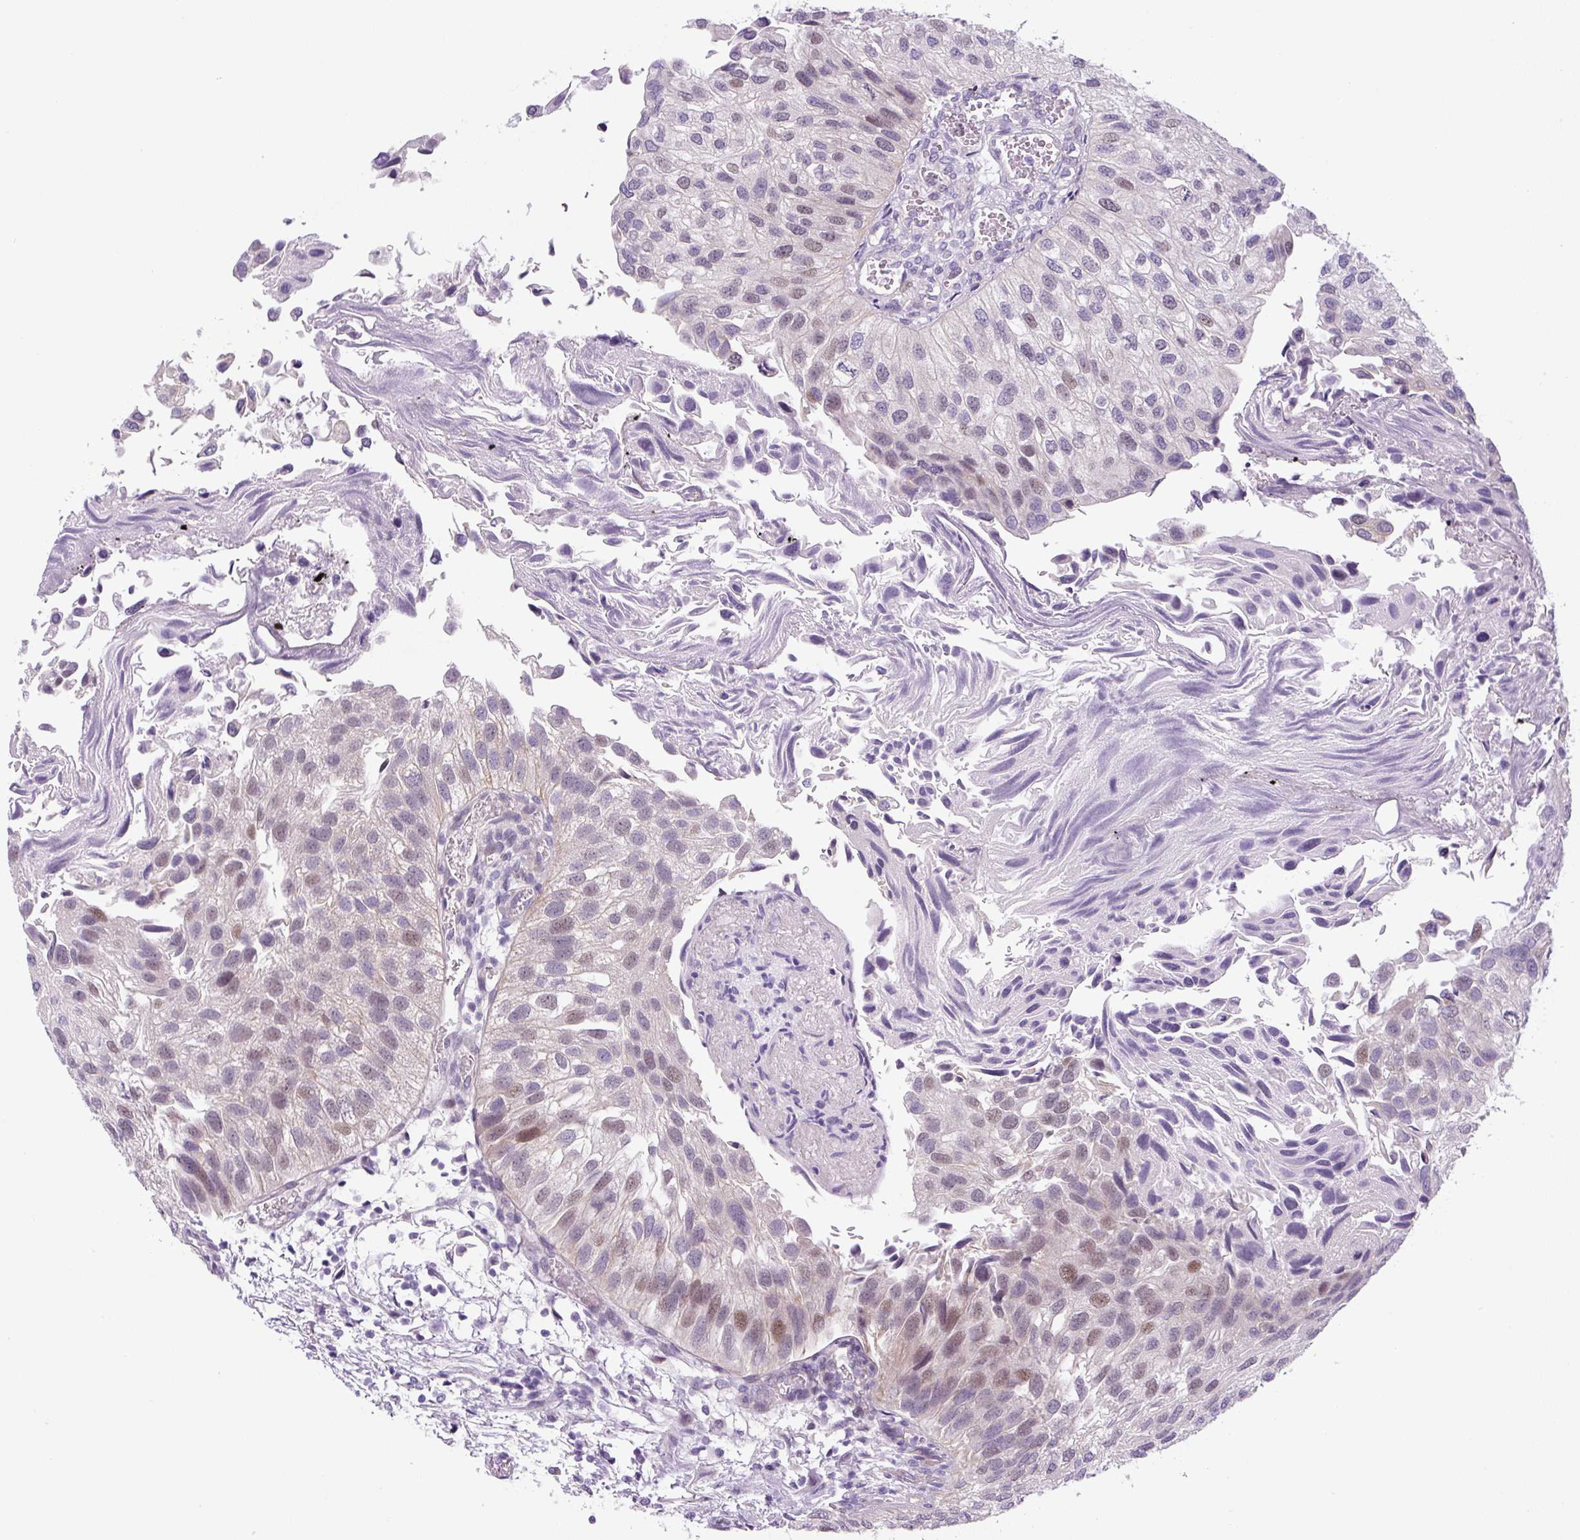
{"staining": {"intensity": "weak", "quantity": "25%-75%", "location": "nuclear"}, "tissue": "urothelial cancer", "cell_type": "Tumor cells", "image_type": "cancer", "snomed": [{"axis": "morphology", "description": "Urothelial carcinoma, Low grade"}, {"axis": "topography", "description": "Urinary bladder"}], "caption": "The image exhibits staining of urothelial cancer, revealing weak nuclear protein positivity (brown color) within tumor cells.", "gene": "ADAMTS19", "patient": {"sex": "female", "age": 89}}